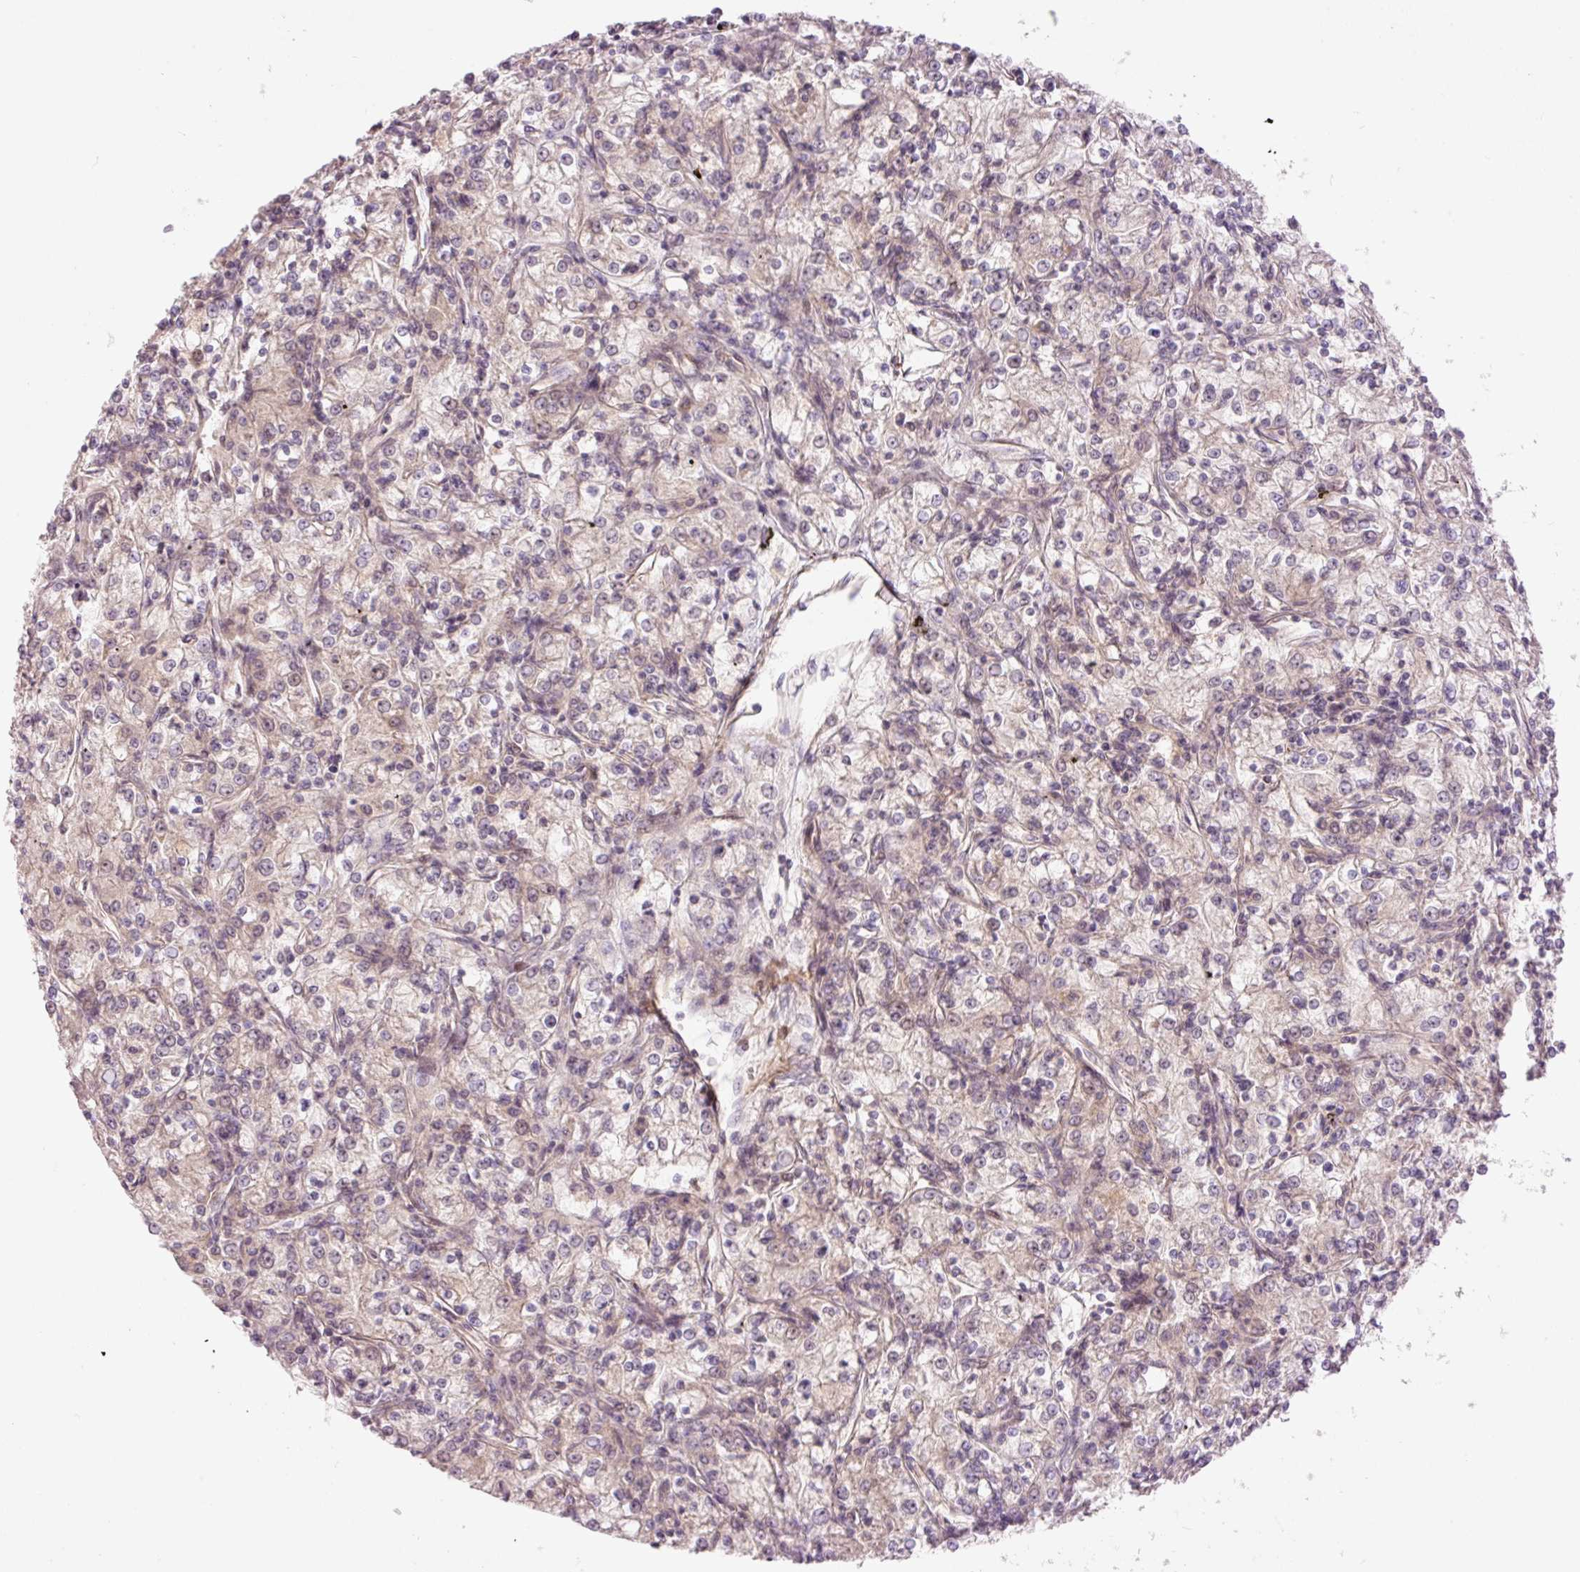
{"staining": {"intensity": "weak", "quantity": "<25%", "location": "cytoplasmic/membranous"}, "tissue": "renal cancer", "cell_type": "Tumor cells", "image_type": "cancer", "snomed": [{"axis": "morphology", "description": "Adenocarcinoma, NOS"}, {"axis": "topography", "description": "Kidney"}], "caption": "There is no significant expression in tumor cells of renal cancer. (Immunohistochemistry, brightfield microscopy, high magnification).", "gene": "SLC29A3", "patient": {"sex": "female", "age": 59}}